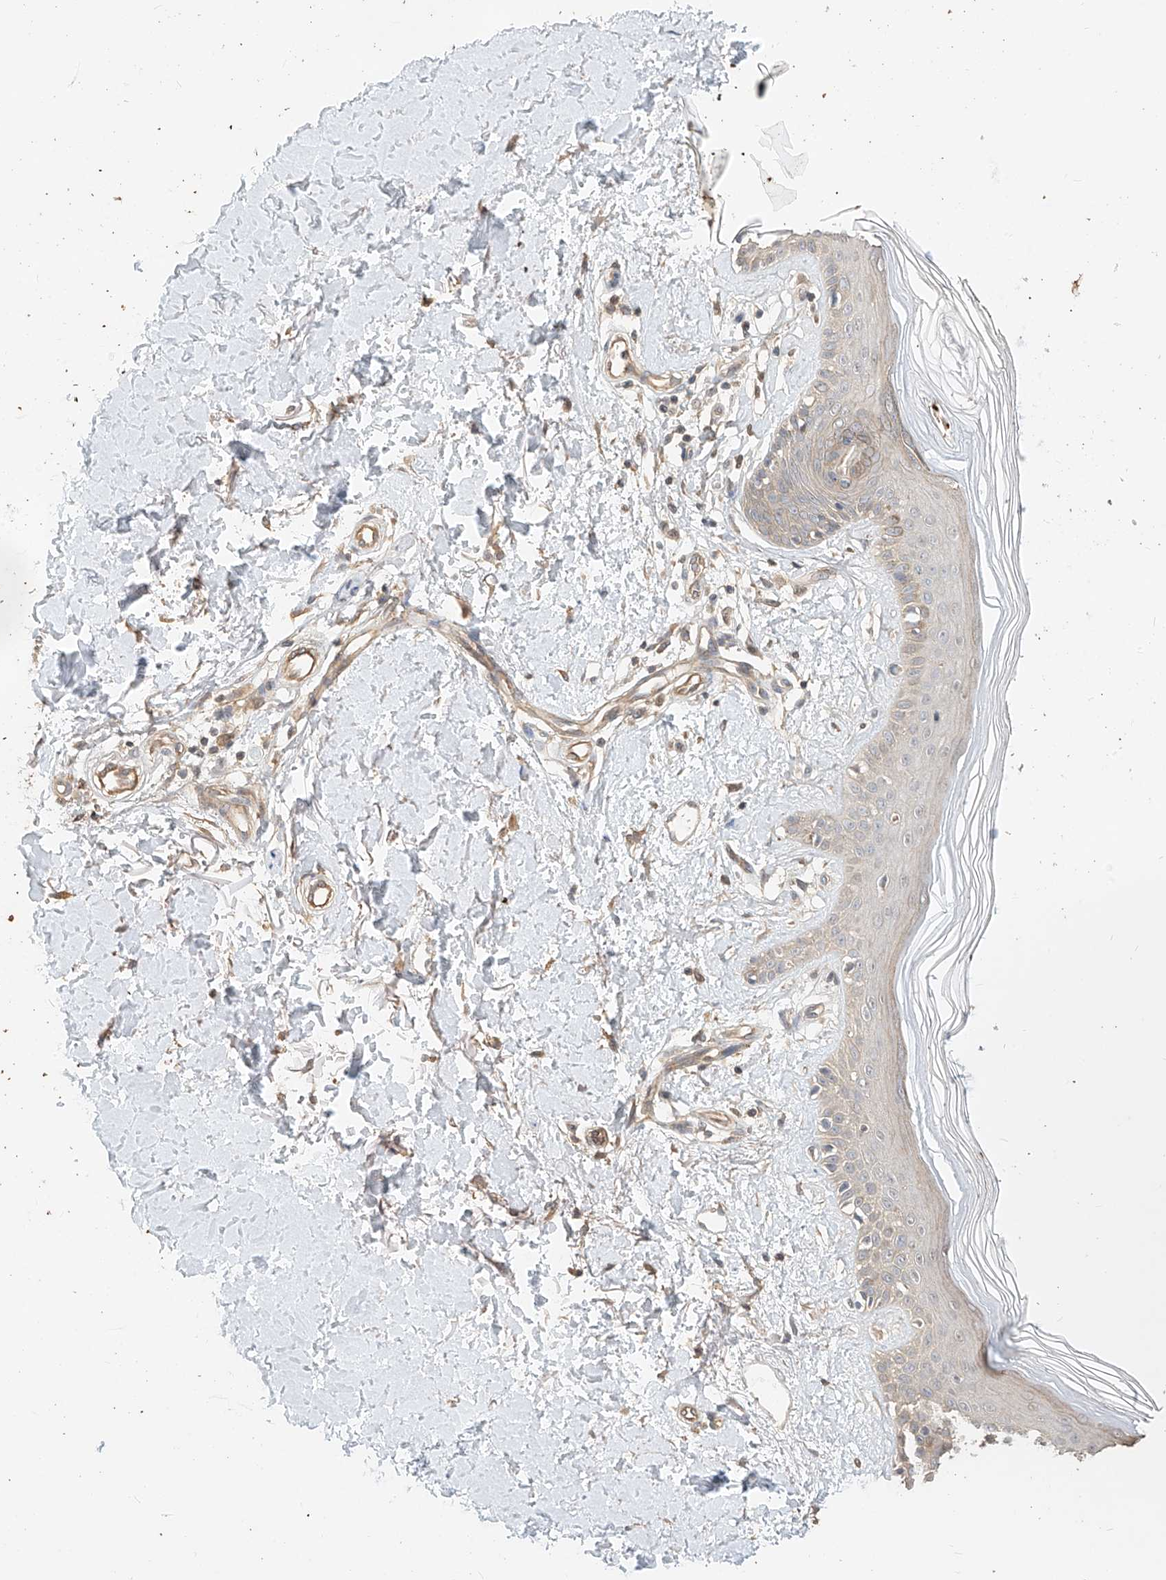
{"staining": {"intensity": "moderate", "quantity": ">75%", "location": "cytoplasmic/membranous"}, "tissue": "skin", "cell_type": "Fibroblasts", "image_type": "normal", "snomed": [{"axis": "morphology", "description": "Normal tissue, NOS"}, {"axis": "topography", "description": "Skin"}], "caption": "Brown immunohistochemical staining in benign human skin reveals moderate cytoplasmic/membranous positivity in about >75% of fibroblasts. (DAB IHC, brown staining for protein, blue staining for nuclei).", "gene": "OFD1", "patient": {"sex": "female", "age": 64}}